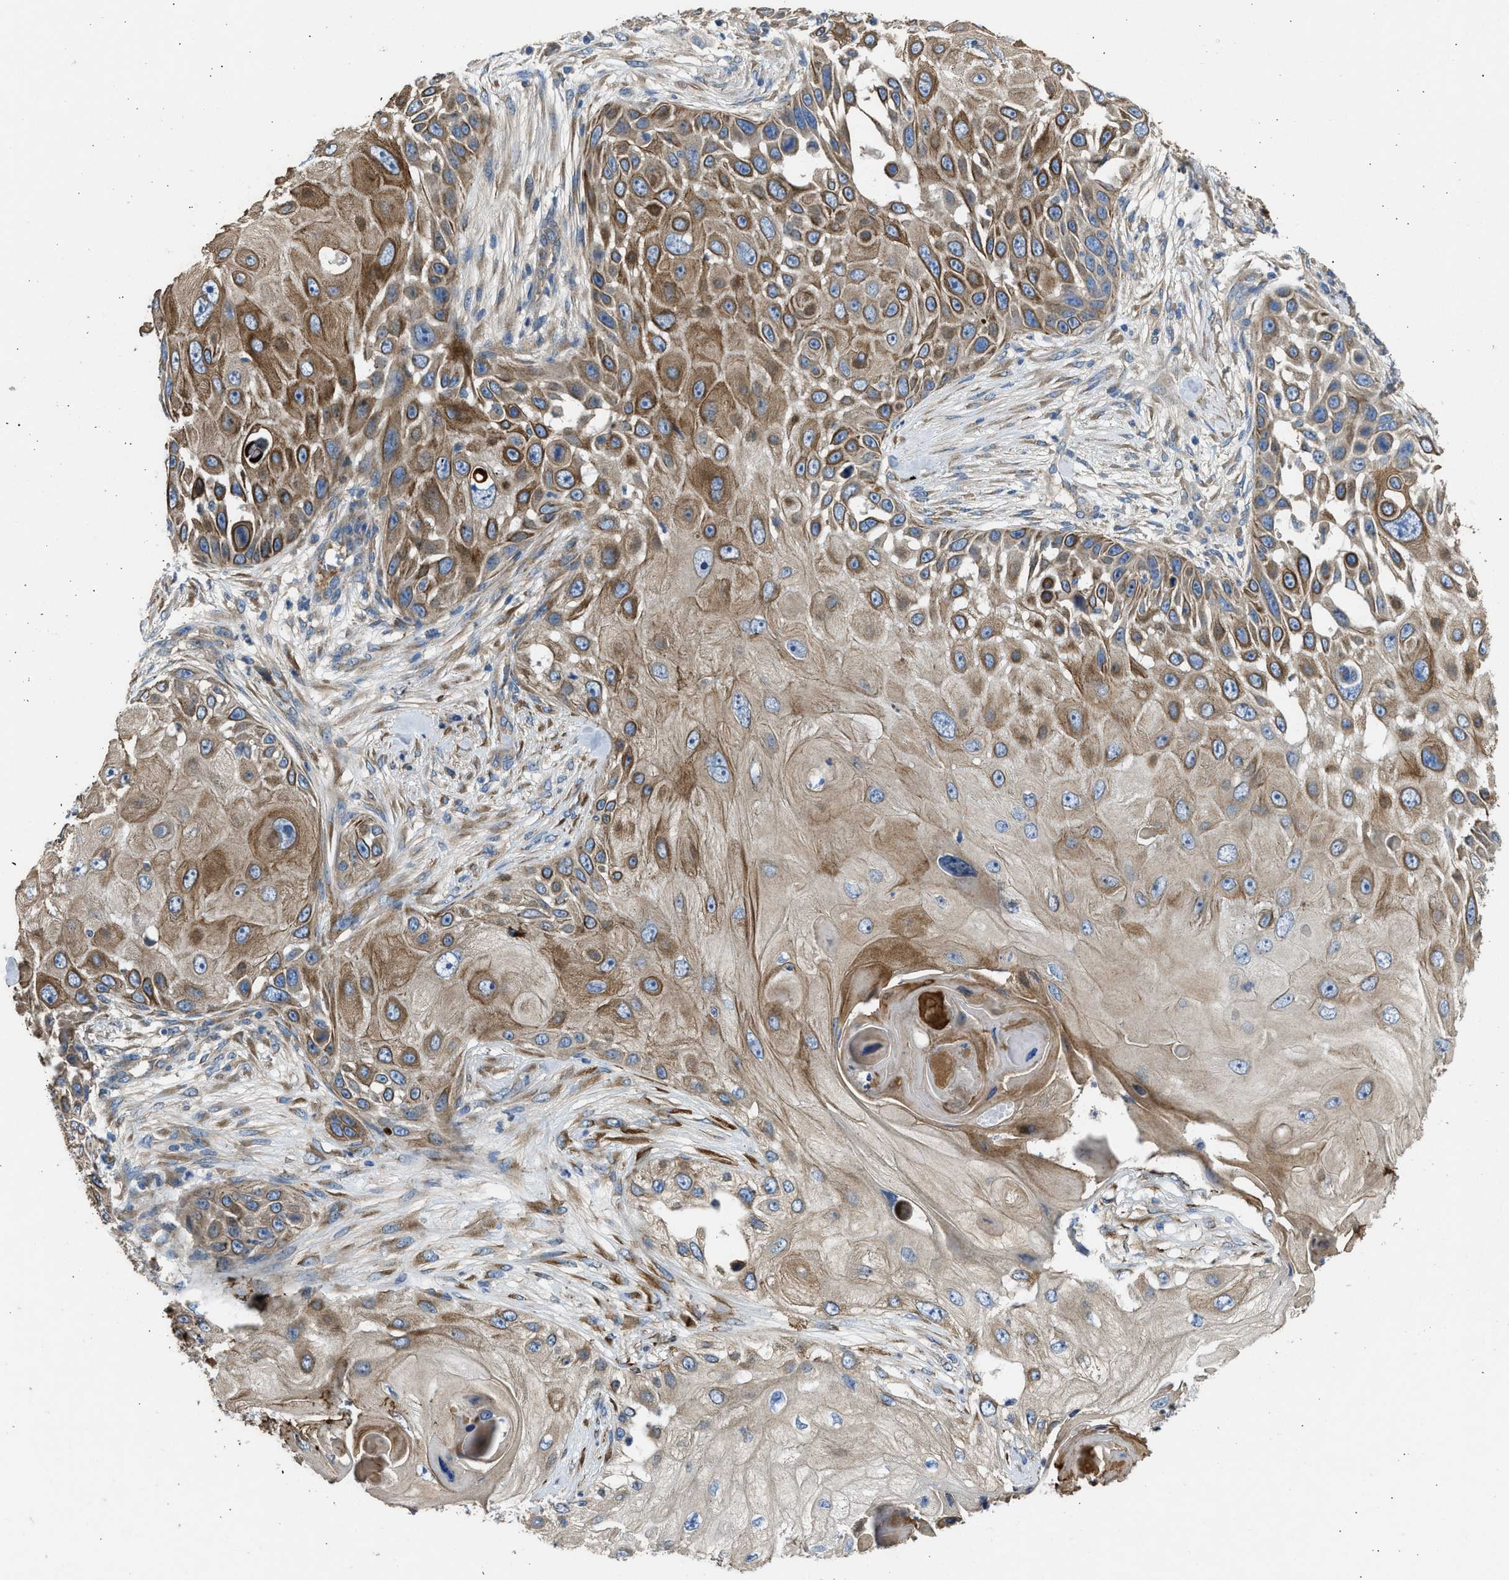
{"staining": {"intensity": "moderate", "quantity": ">75%", "location": "cytoplasmic/membranous"}, "tissue": "skin cancer", "cell_type": "Tumor cells", "image_type": "cancer", "snomed": [{"axis": "morphology", "description": "Squamous cell carcinoma, NOS"}, {"axis": "topography", "description": "Skin"}], "caption": "Moderate cytoplasmic/membranous positivity is identified in approximately >75% of tumor cells in skin cancer. (IHC, brightfield microscopy, high magnification).", "gene": "CSRNP2", "patient": {"sex": "female", "age": 44}}